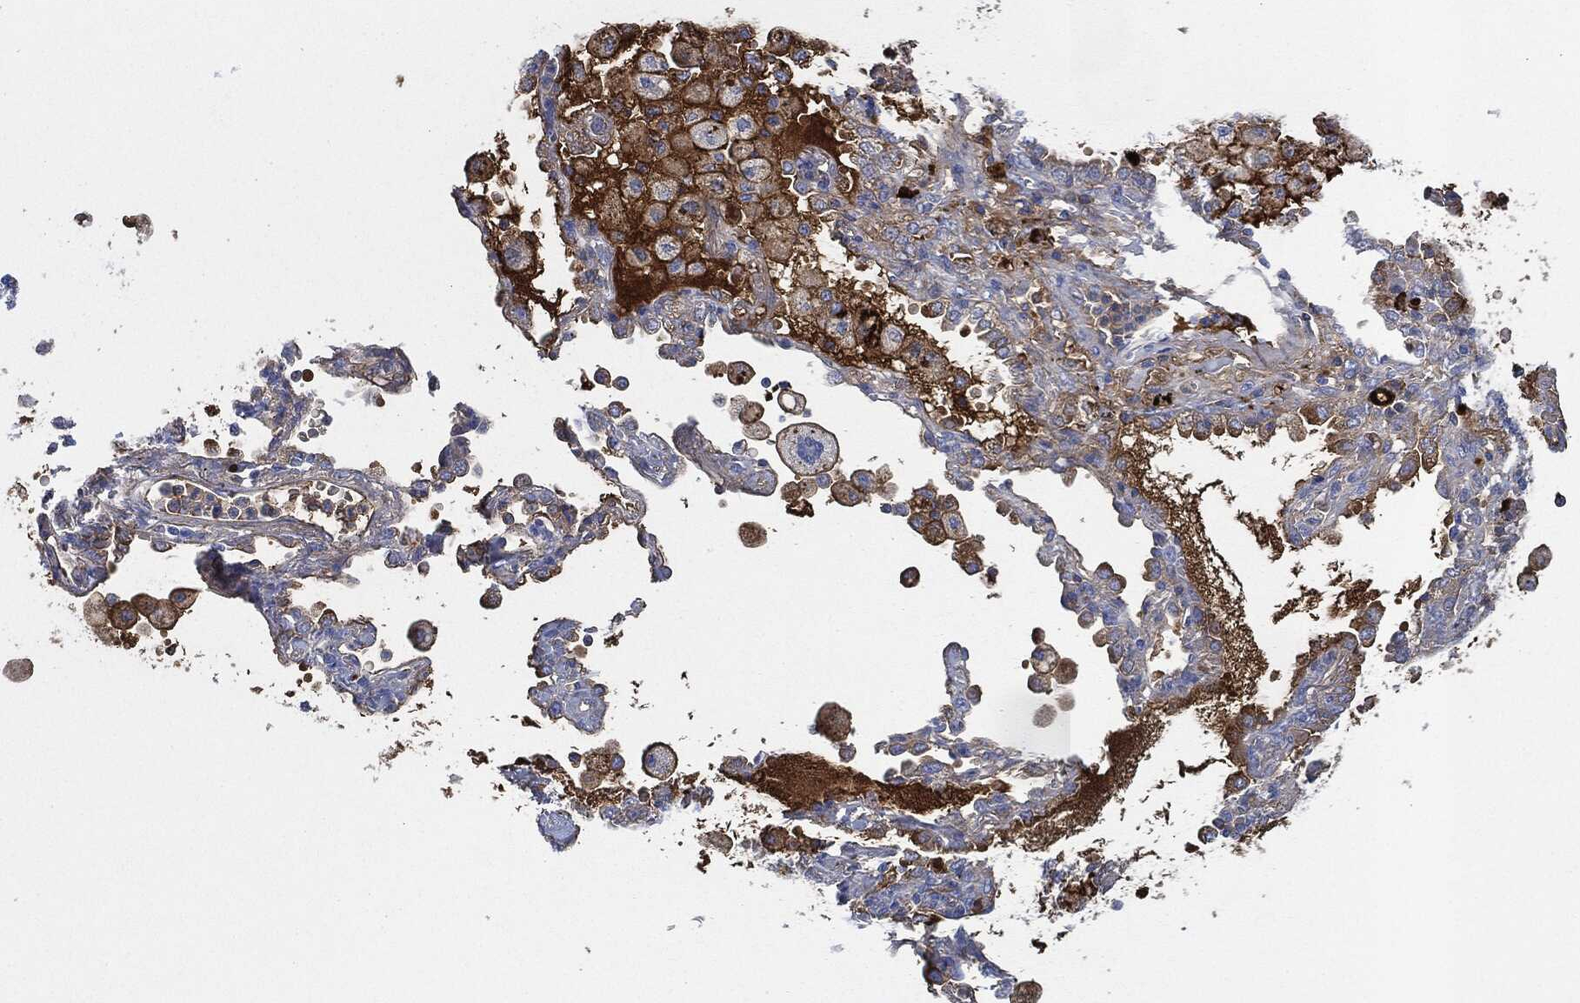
{"staining": {"intensity": "strong", "quantity": "<25%", "location": "cytoplasmic/membranous"}, "tissue": "lung cancer", "cell_type": "Tumor cells", "image_type": "cancer", "snomed": [{"axis": "morphology", "description": "Adenocarcinoma, NOS"}, {"axis": "topography", "description": "Lung"}], "caption": "Lung cancer stained with immunohistochemistry (IHC) displays strong cytoplasmic/membranous staining in approximately <25% of tumor cells.", "gene": "IGLV6-57", "patient": {"sex": "female", "age": 61}}